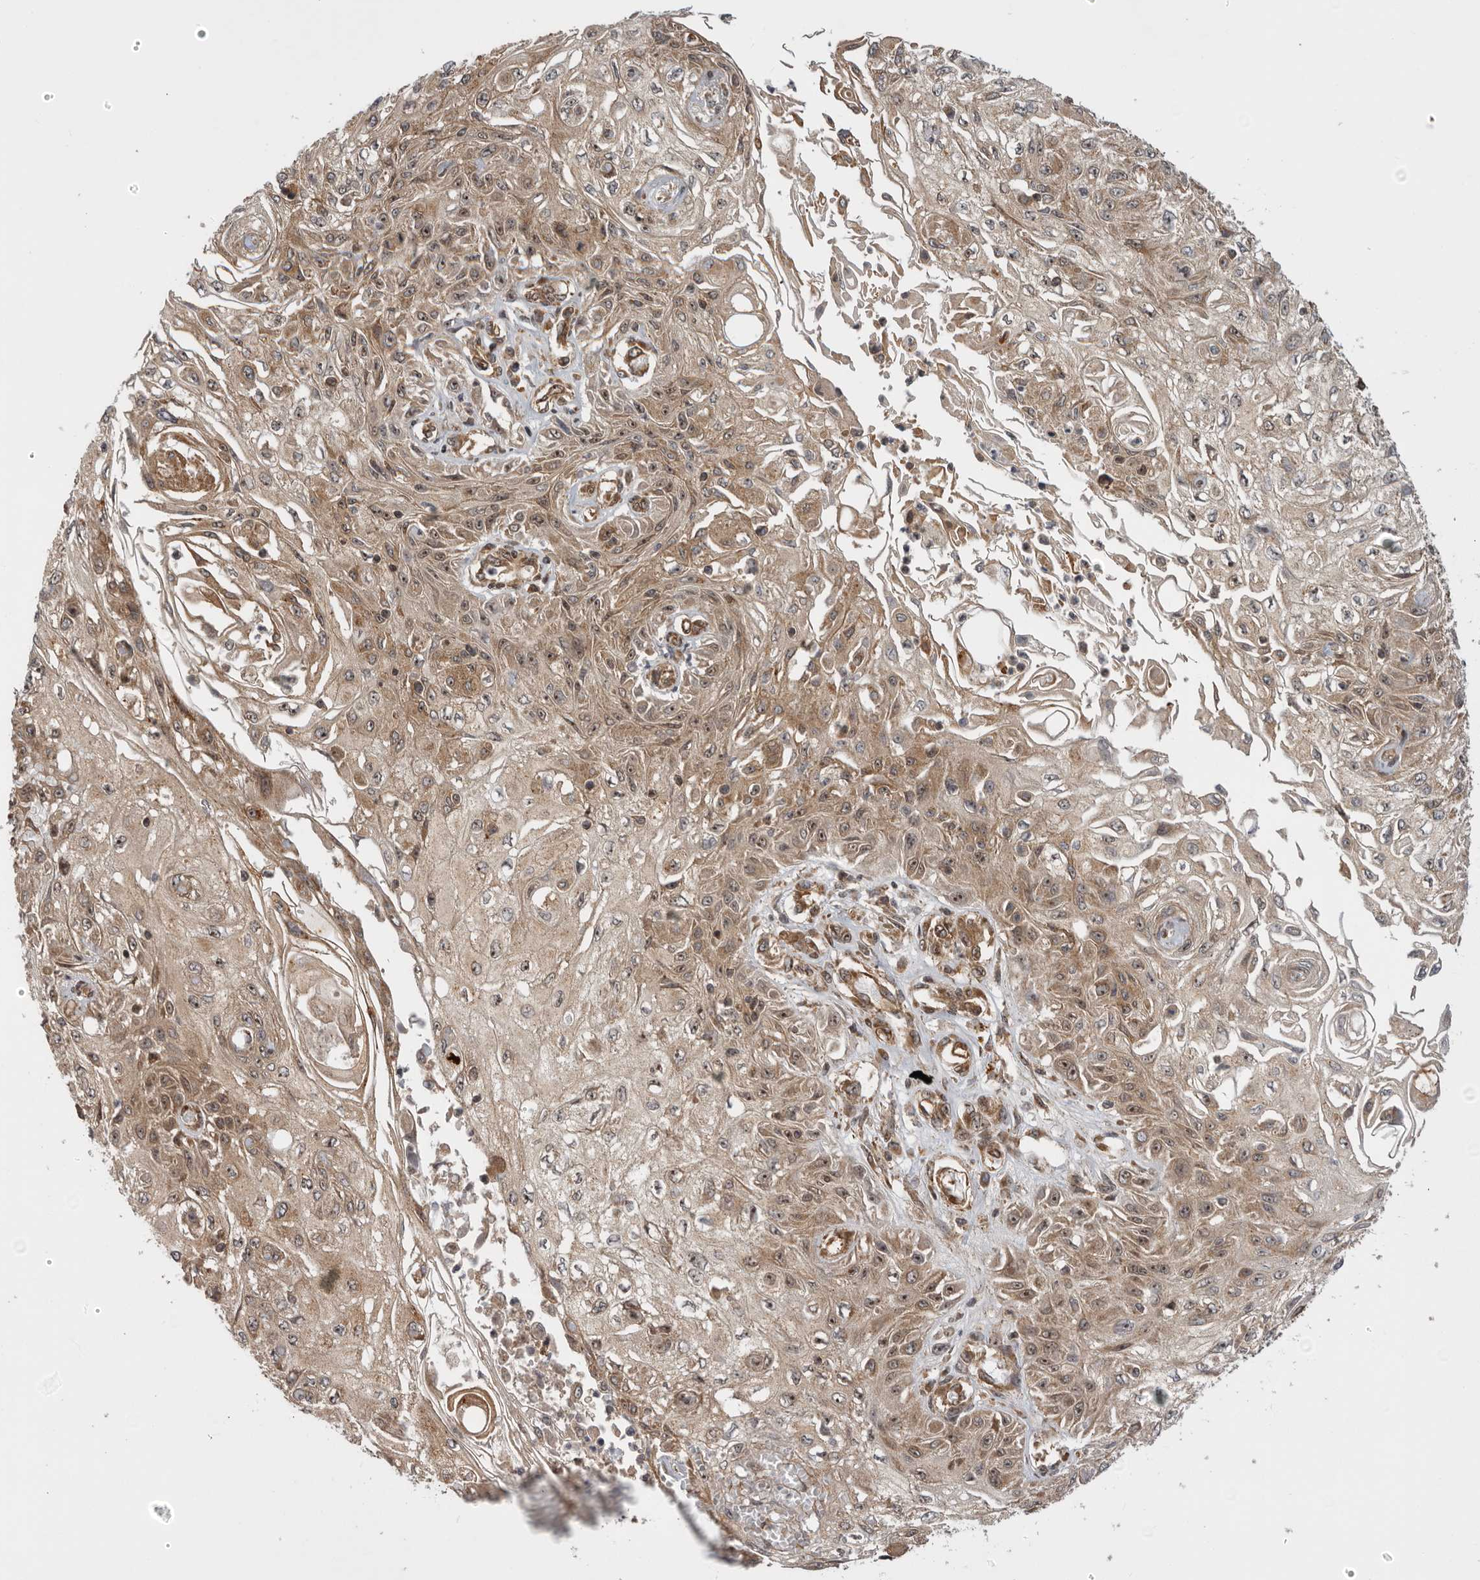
{"staining": {"intensity": "moderate", "quantity": ">75%", "location": "cytoplasmic/membranous,nuclear"}, "tissue": "skin cancer", "cell_type": "Tumor cells", "image_type": "cancer", "snomed": [{"axis": "morphology", "description": "Squamous cell carcinoma, NOS"}, {"axis": "morphology", "description": "Squamous cell carcinoma, metastatic, NOS"}, {"axis": "topography", "description": "Skin"}, {"axis": "topography", "description": "Lymph node"}], "caption": "Approximately >75% of tumor cells in human metastatic squamous cell carcinoma (skin) show moderate cytoplasmic/membranous and nuclear protein staining as visualized by brown immunohistochemical staining.", "gene": "DHDDS", "patient": {"sex": "male", "age": 75}}